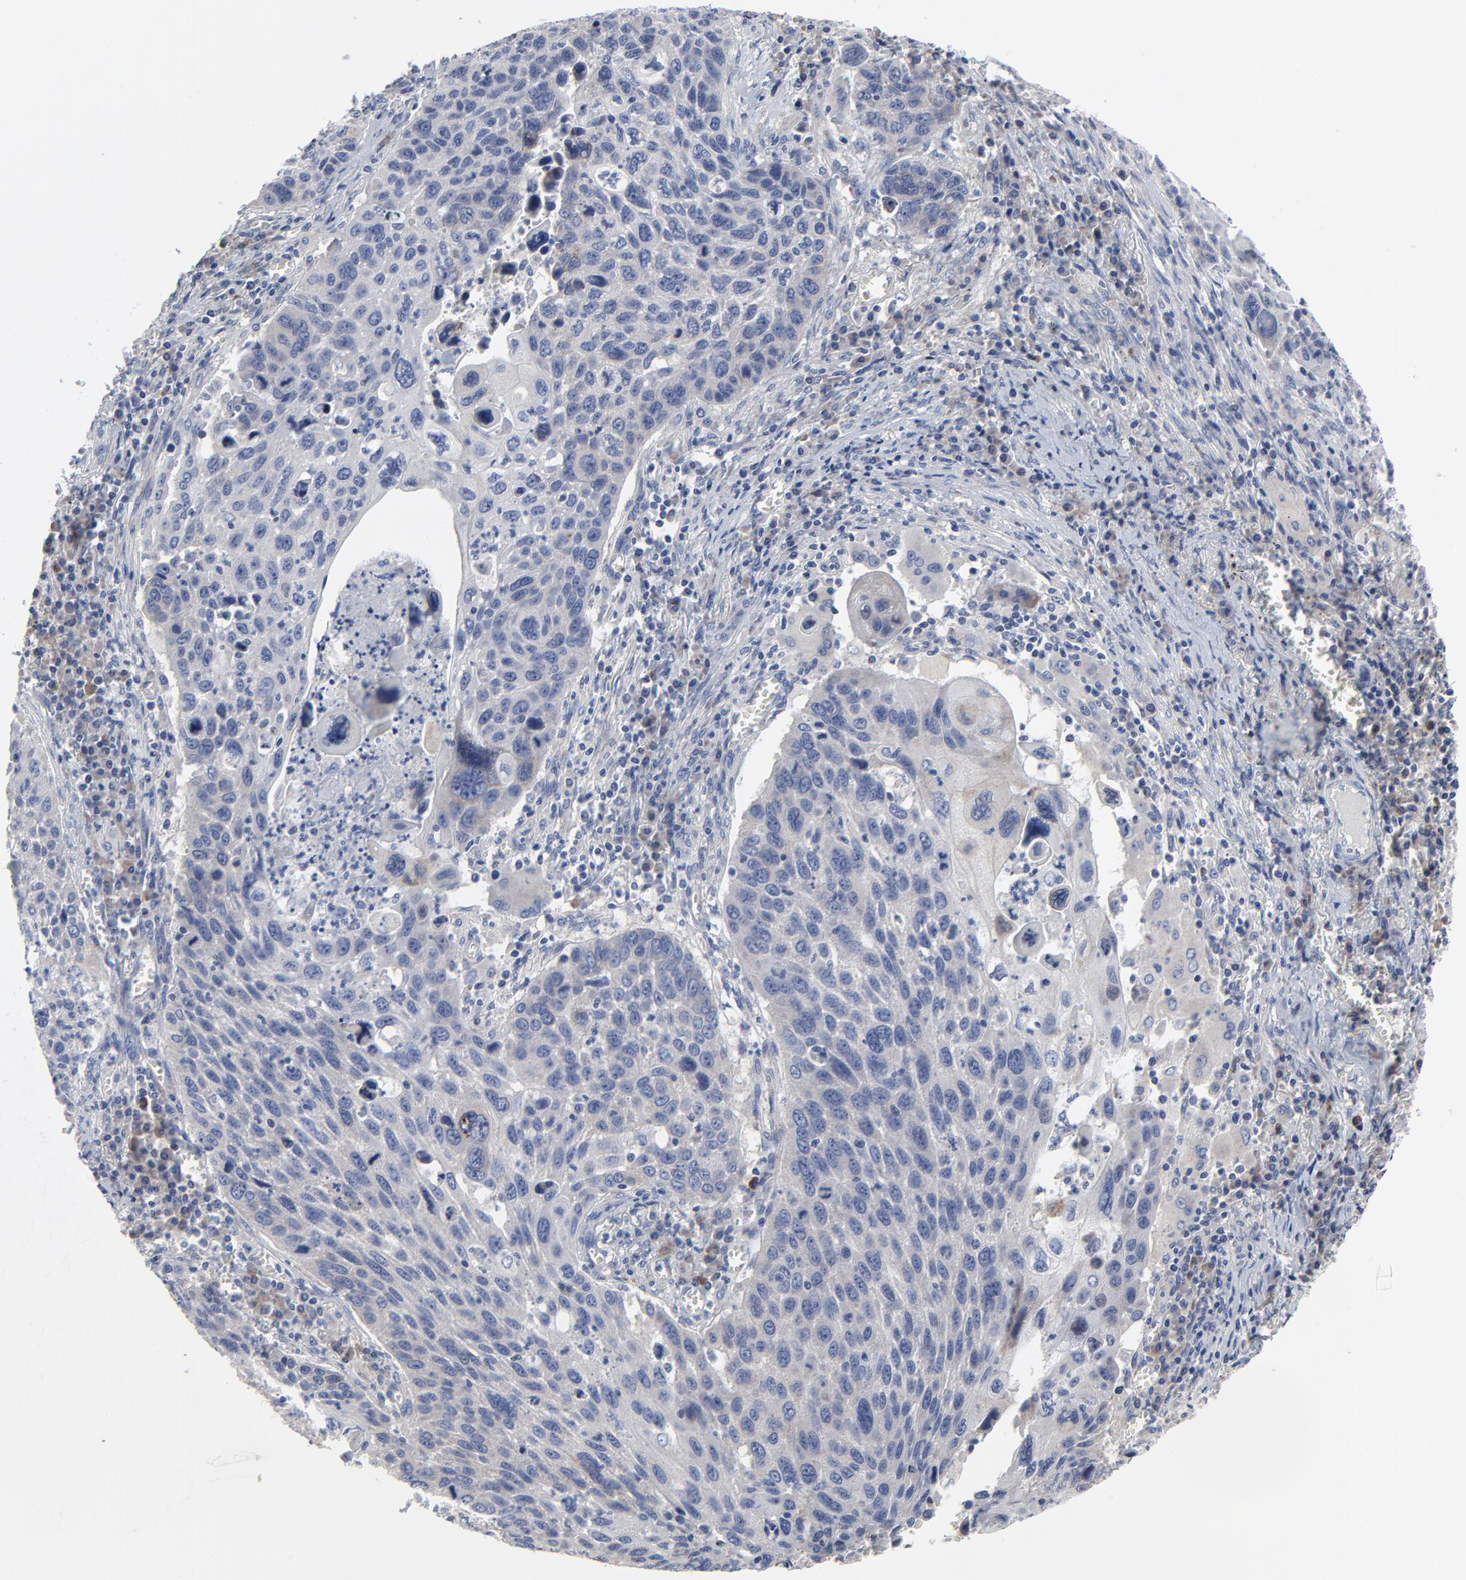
{"staining": {"intensity": "weak", "quantity": "<25%", "location": "cytoplasmic/membranous"}, "tissue": "lung cancer", "cell_type": "Tumor cells", "image_type": "cancer", "snomed": [{"axis": "morphology", "description": "Squamous cell carcinoma, NOS"}, {"axis": "topography", "description": "Lung"}], "caption": "There is no significant staining in tumor cells of lung squamous cell carcinoma.", "gene": "NLGN3", "patient": {"sex": "male", "age": 68}}